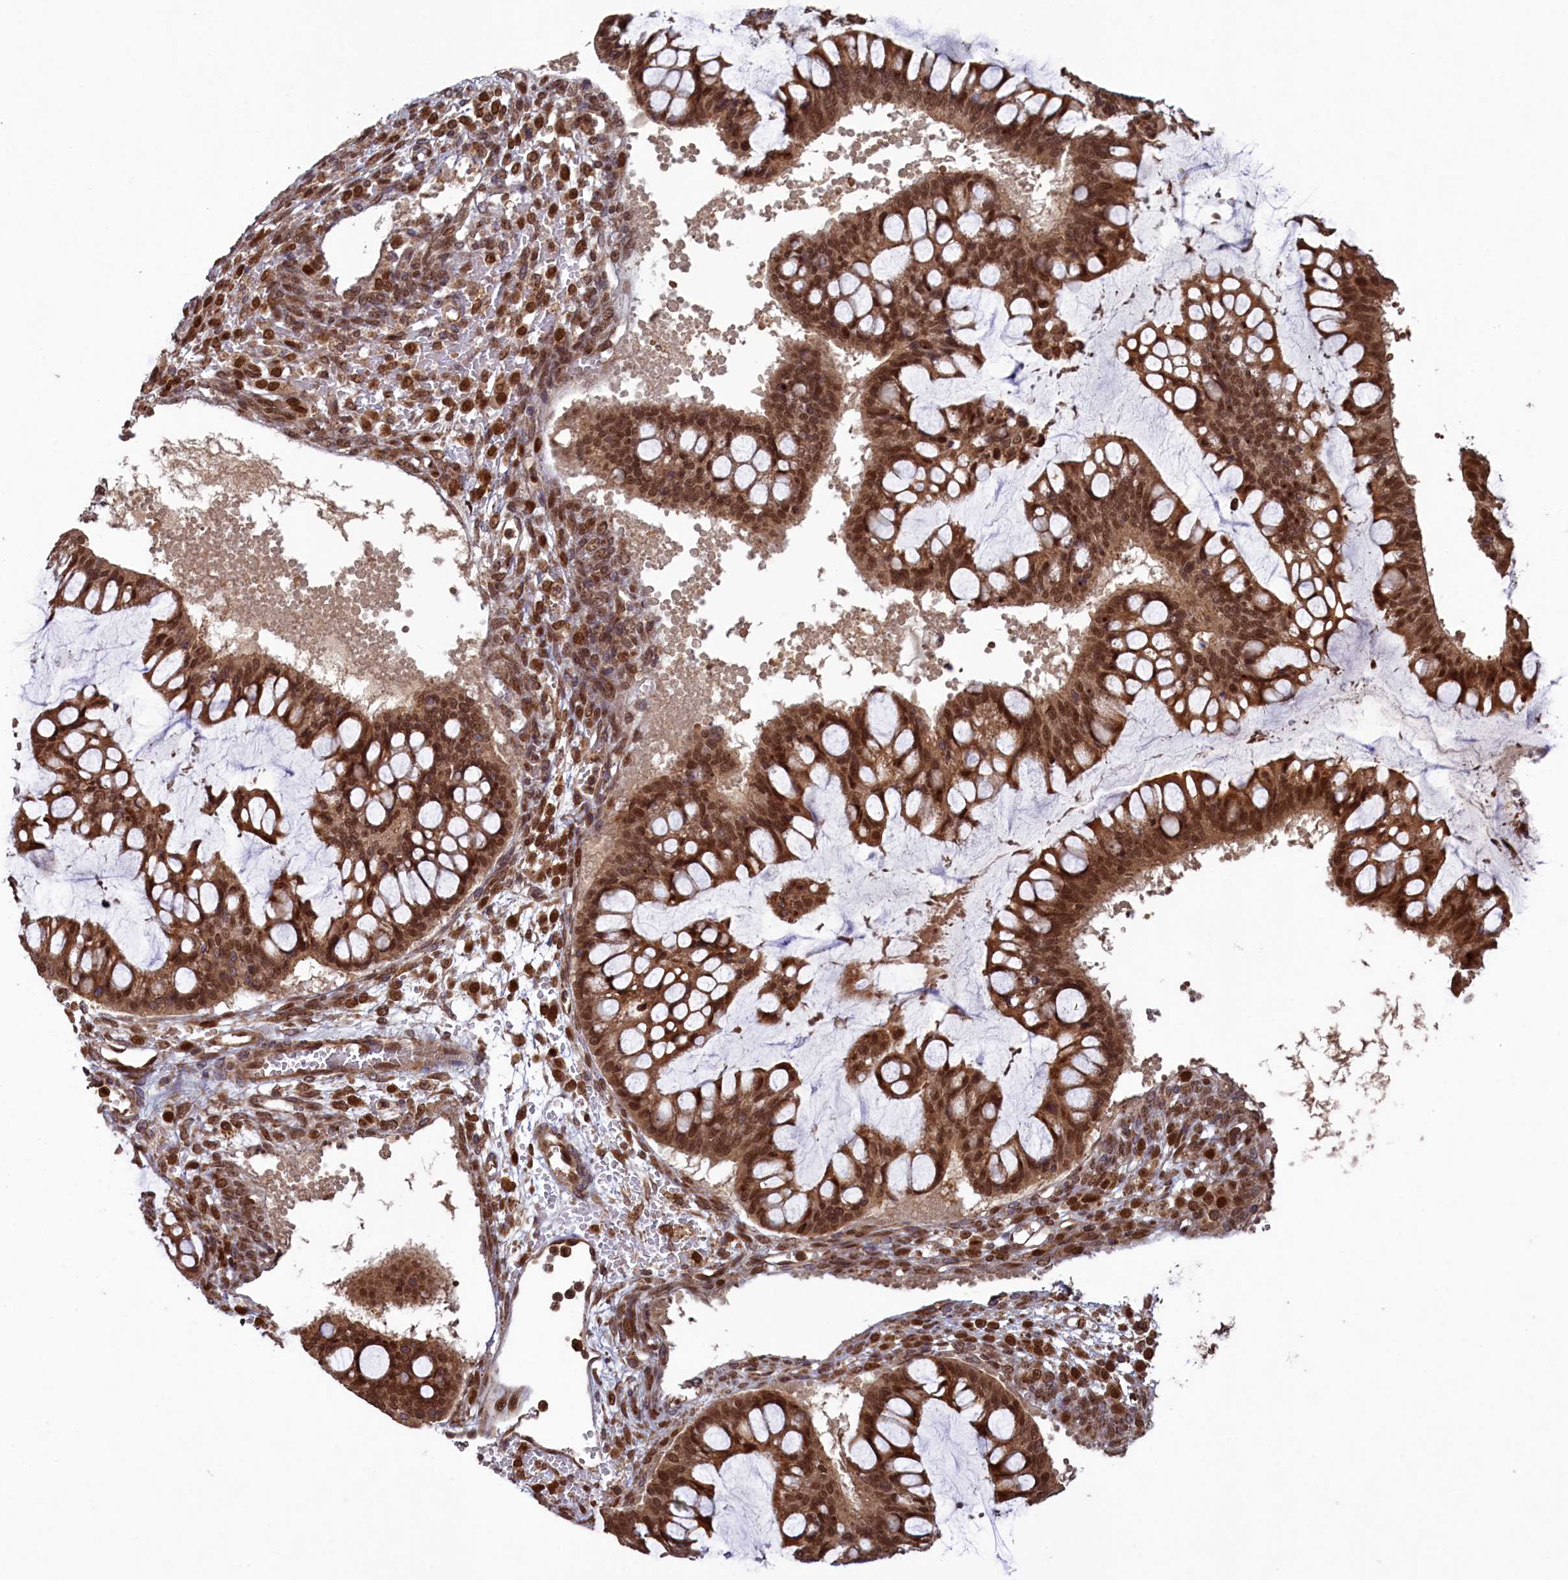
{"staining": {"intensity": "strong", "quantity": ">75%", "location": "nuclear"}, "tissue": "ovarian cancer", "cell_type": "Tumor cells", "image_type": "cancer", "snomed": [{"axis": "morphology", "description": "Cystadenocarcinoma, mucinous, NOS"}, {"axis": "topography", "description": "Ovary"}], "caption": "Brown immunohistochemical staining in human ovarian cancer reveals strong nuclear expression in about >75% of tumor cells.", "gene": "NAE1", "patient": {"sex": "female", "age": 73}}